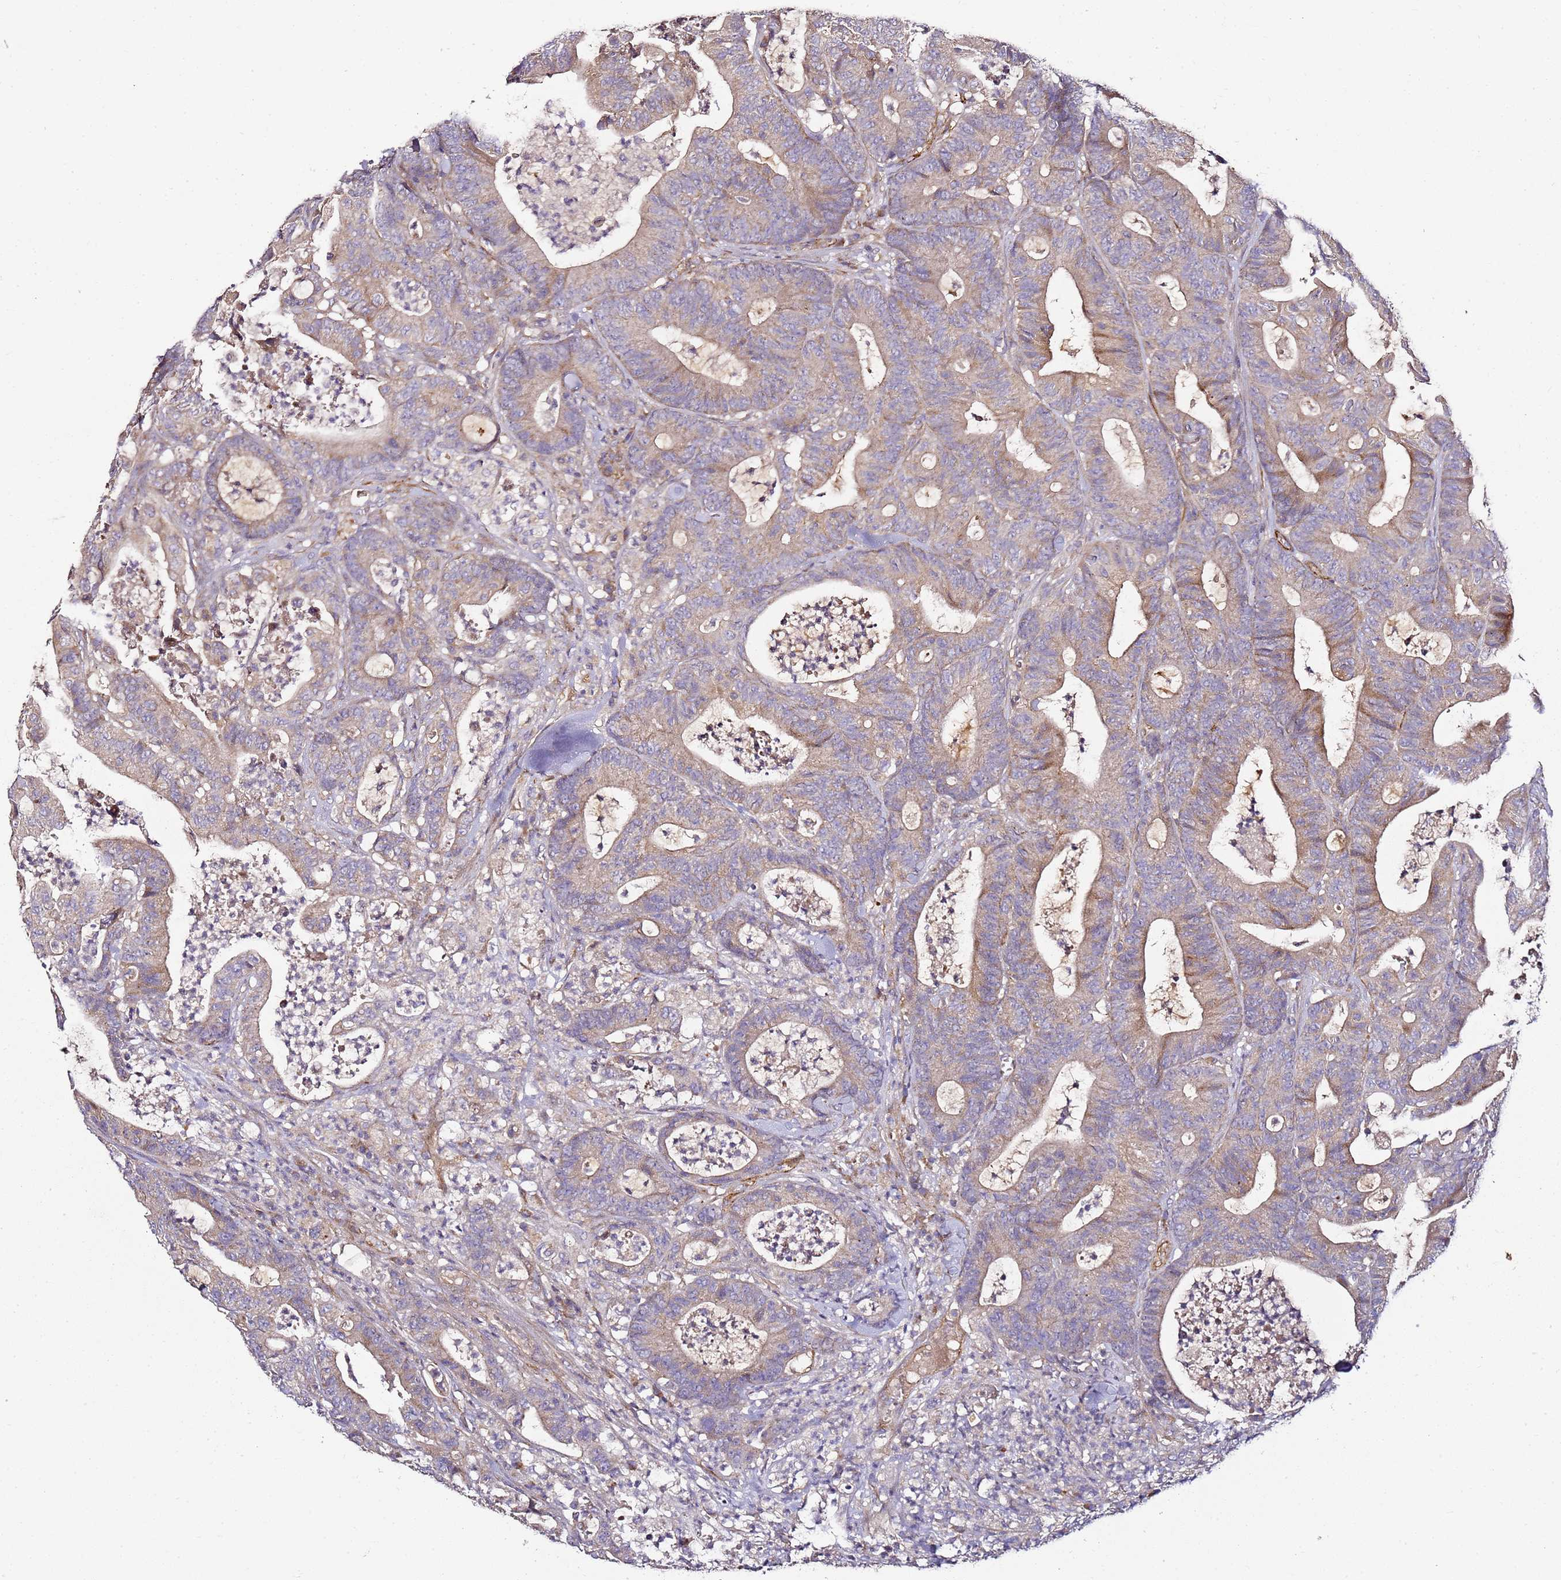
{"staining": {"intensity": "weak", "quantity": "25%-75%", "location": "cytoplasmic/membranous"}, "tissue": "colorectal cancer", "cell_type": "Tumor cells", "image_type": "cancer", "snomed": [{"axis": "morphology", "description": "Adenocarcinoma, NOS"}, {"axis": "topography", "description": "Colon"}], "caption": "DAB (3,3'-diaminobenzidine) immunohistochemical staining of human colorectal adenocarcinoma reveals weak cytoplasmic/membranous protein staining in approximately 25%-75% of tumor cells.", "gene": "KRTAP21-3", "patient": {"sex": "female", "age": 84}}